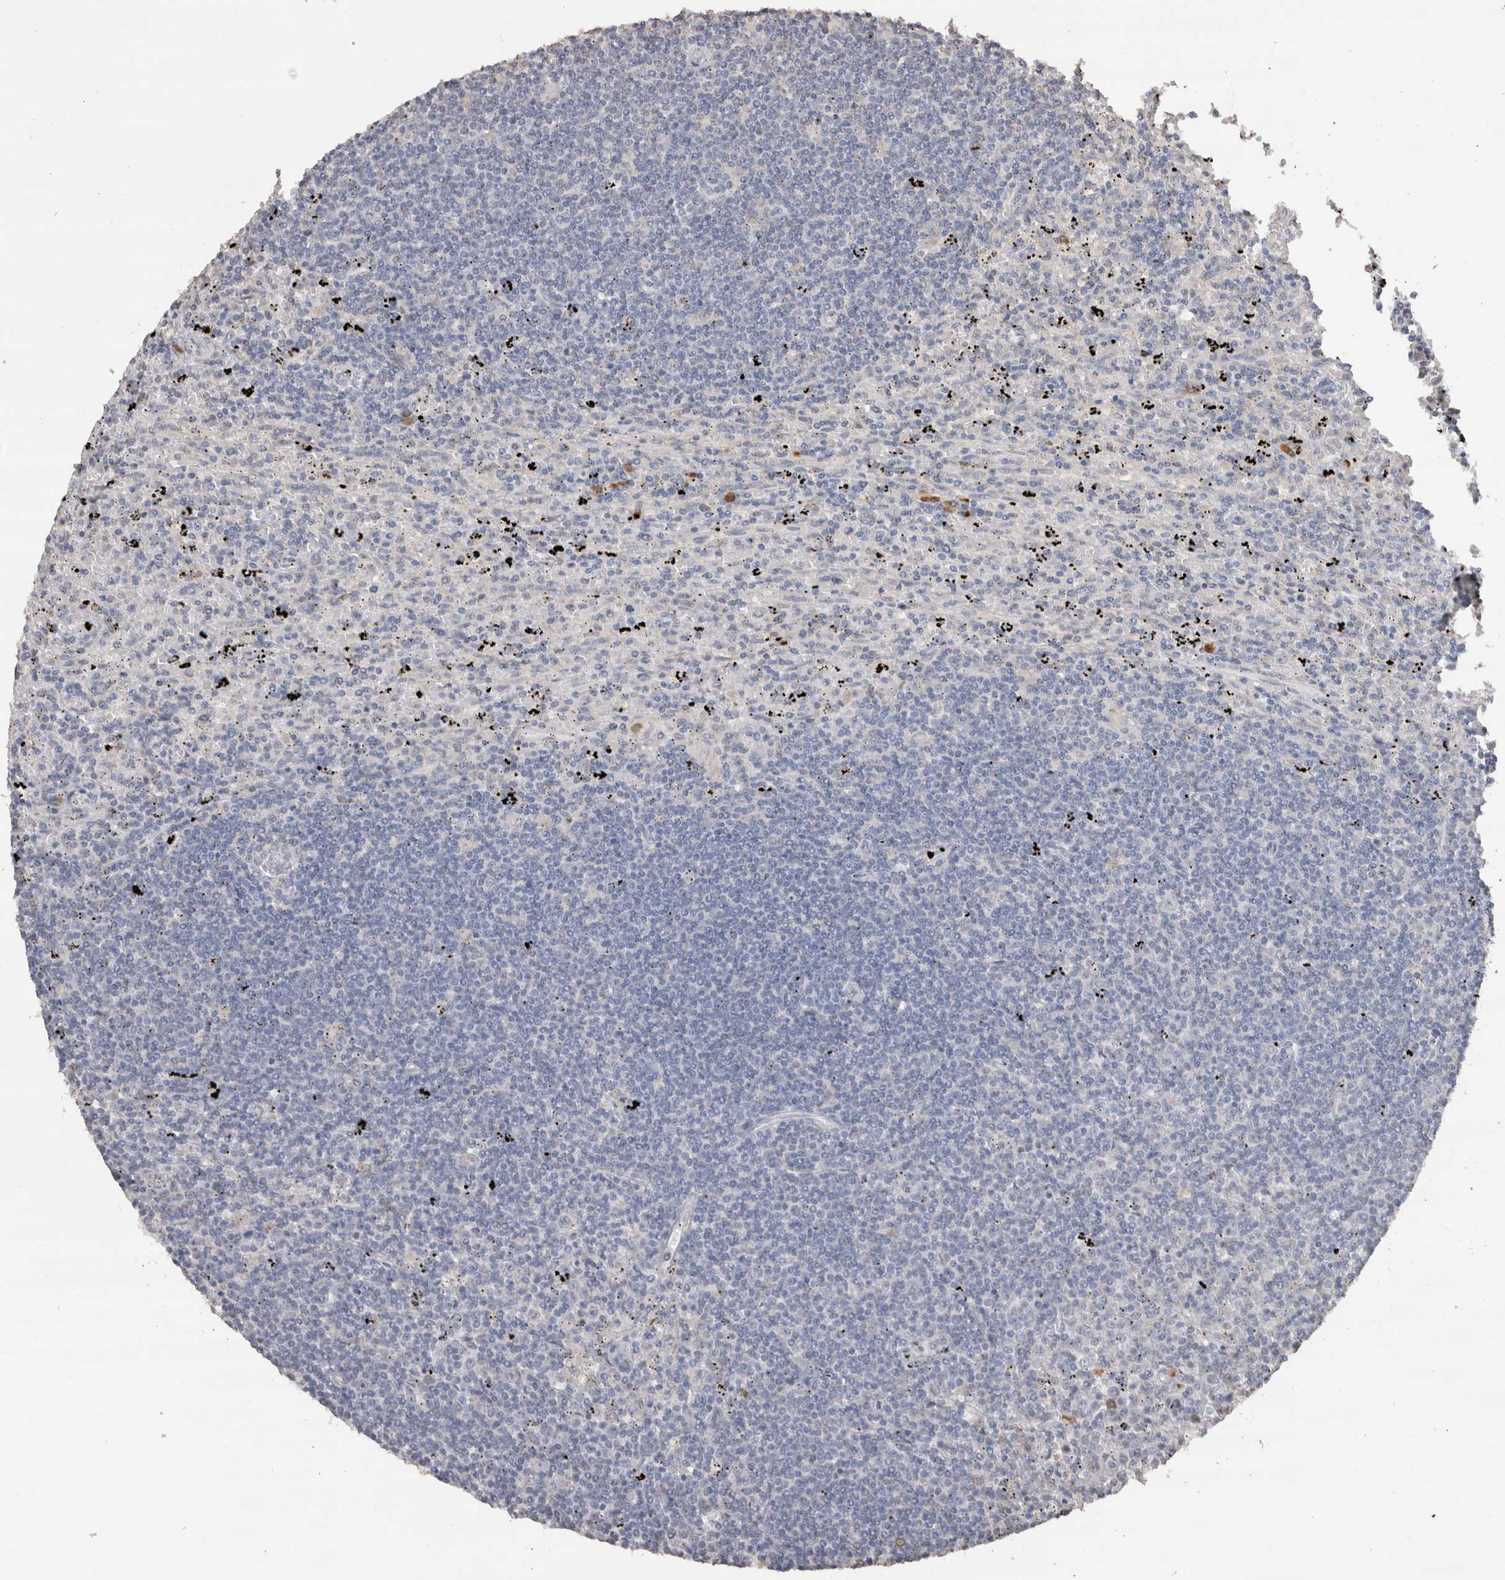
{"staining": {"intensity": "negative", "quantity": "none", "location": "none"}, "tissue": "lymphoma", "cell_type": "Tumor cells", "image_type": "cancer", "snomed": [{"axis": "morphology", "description": "Malignant lymphoma, non-Hodgkin's type, Low grade"}, {"axis": "topography", "description": "Spleen"}], "caption": "A micrograph of malignant lymphoma, non-Hodgkin's type (low-grade) stained for a protein reveals no brown staining in tumor cells.", "gene": "CRELD2", "patient": {"sex": "male", "age": 76}}